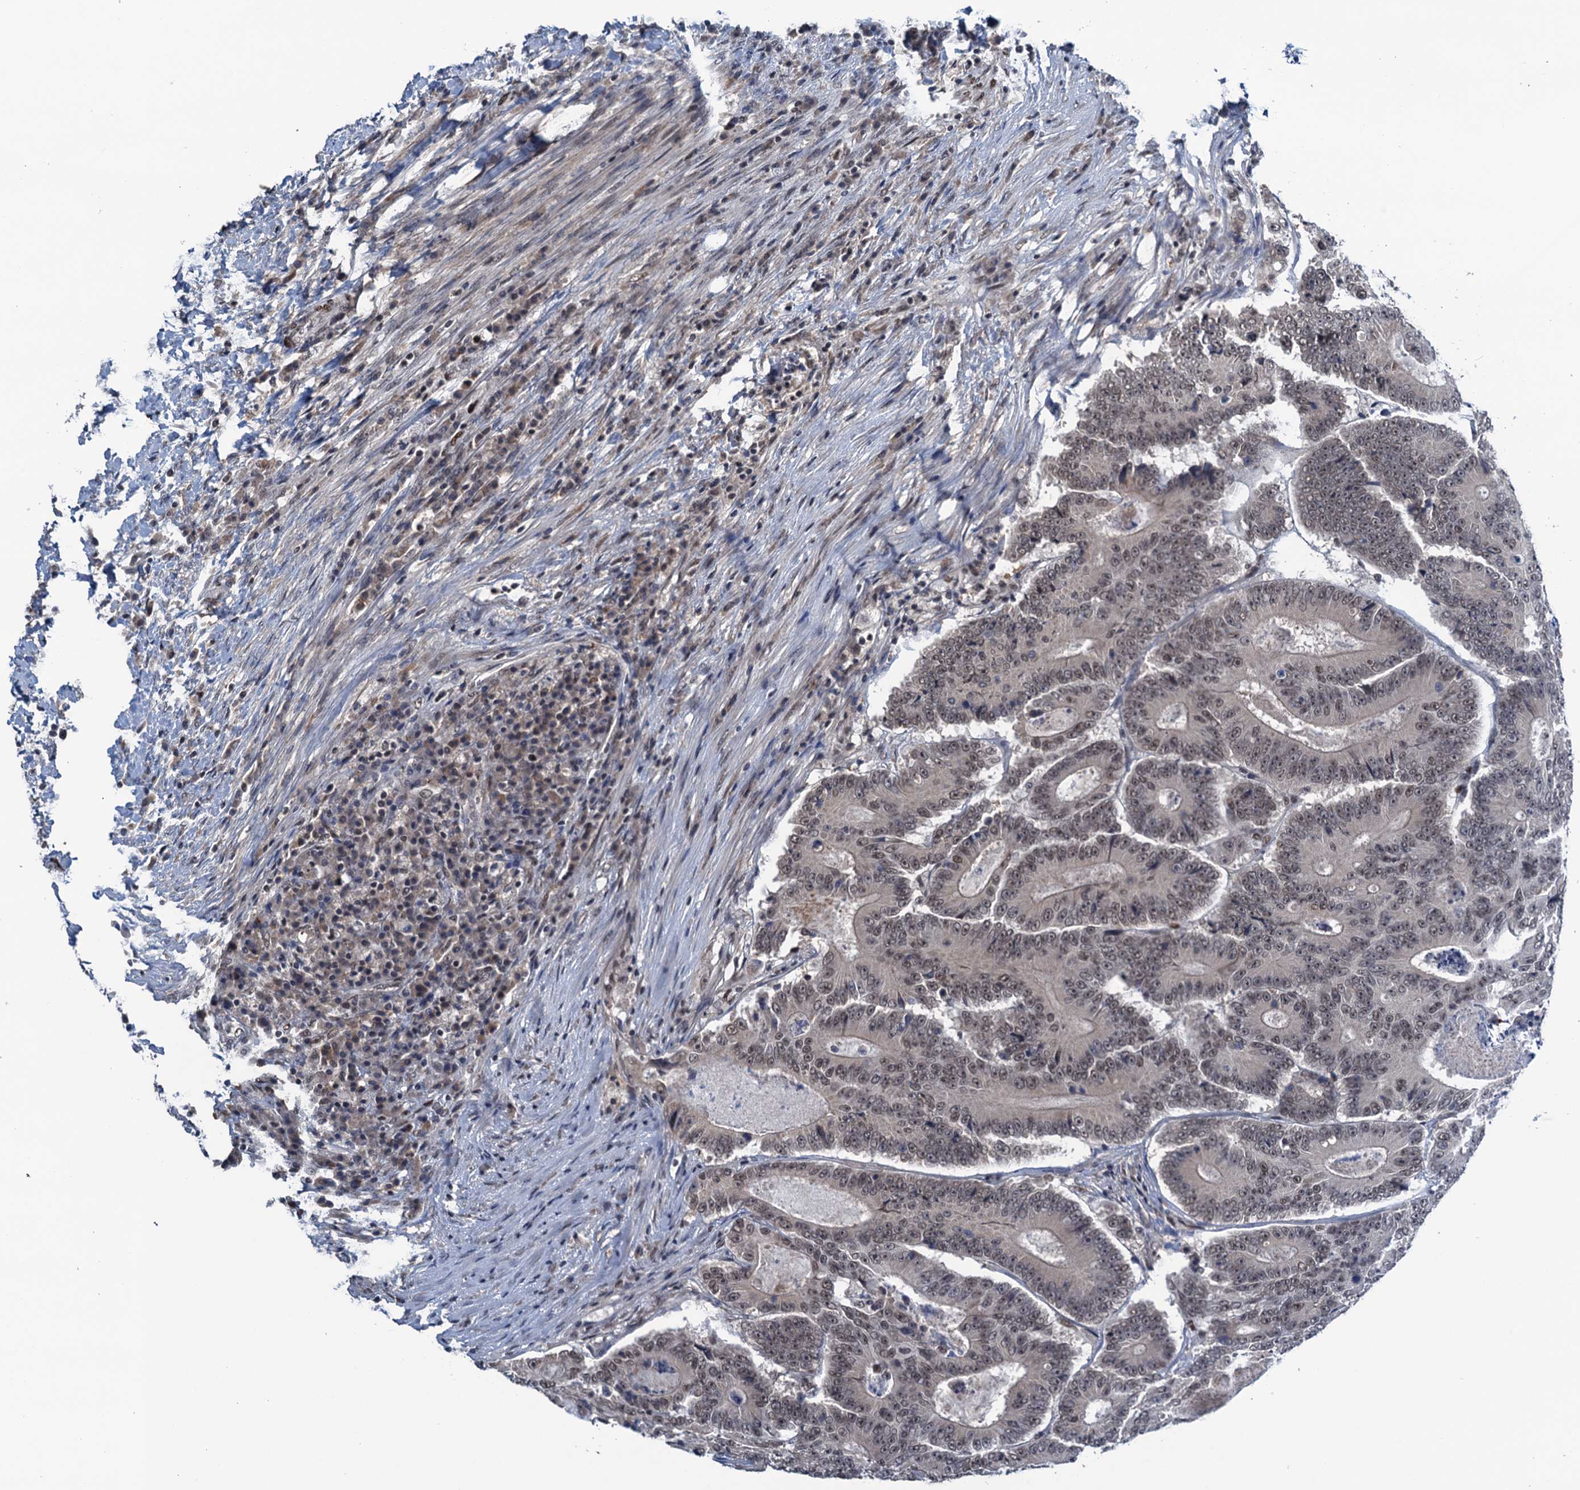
{"staining": {"intensity": "weak", "quantity": ">75%", "location": "nuclear"}, "tissue": "colorectal cancer", "cell_type": "Tumor cells", "image_type": "cancer", "snomed": [{"axis": "morphology", "description": "Adenocarcinoma, NOS"}, {"axis": "topography", "description": "Colon"}], "caption": "Immunohistochemistry staining of adenocarcinoma (colorectal), which shows low levels of weak nuclear expression in about >75% of tumor cells indicating weak nuclear protein expression. The staining was performed using DAB (3,3'-diaminobenzidine) (brown) for protein detection and nuclei were counterstained in hematoxylin (blue).", "gene": "SAE1", "patient": {"sex": "male", "age": 83}}